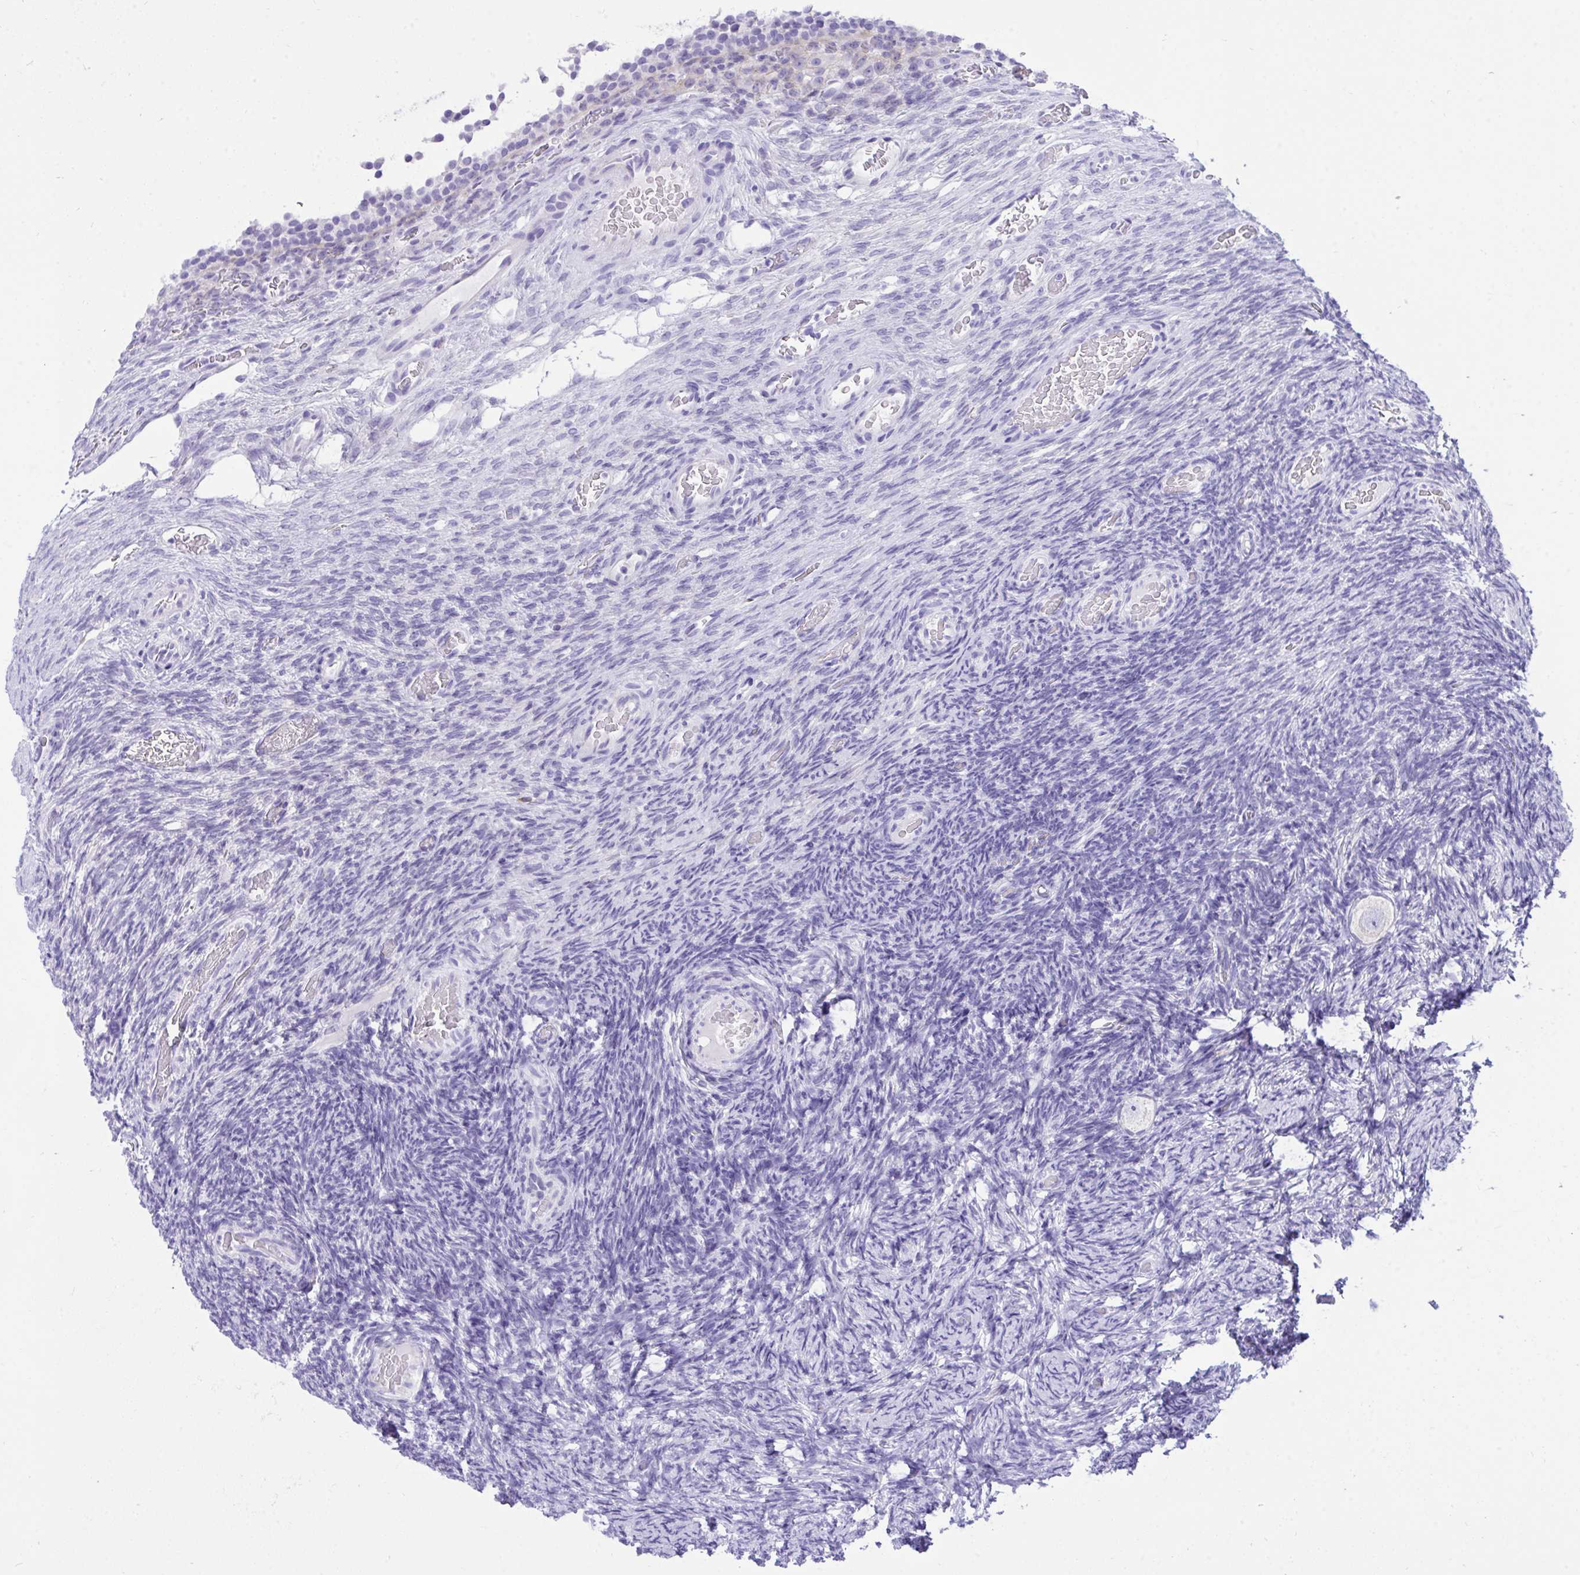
{"staining": {"intensity": "negative", "quantity": "none", "location": "none"}, "tissue": "ovary", "cell_type": "Follicle cells", "image_type": "normal", "snomed": [{"axis": "morphology", "description": "Normal tissue, NOS"}, {"axis": "topography", "description": "Ovary"}], "caption": "This is an IHC image of benign human ovary. There is no staining in follicle cells.", "gene": "TLN2", "patient": {"sex": "female", "age": 34}}